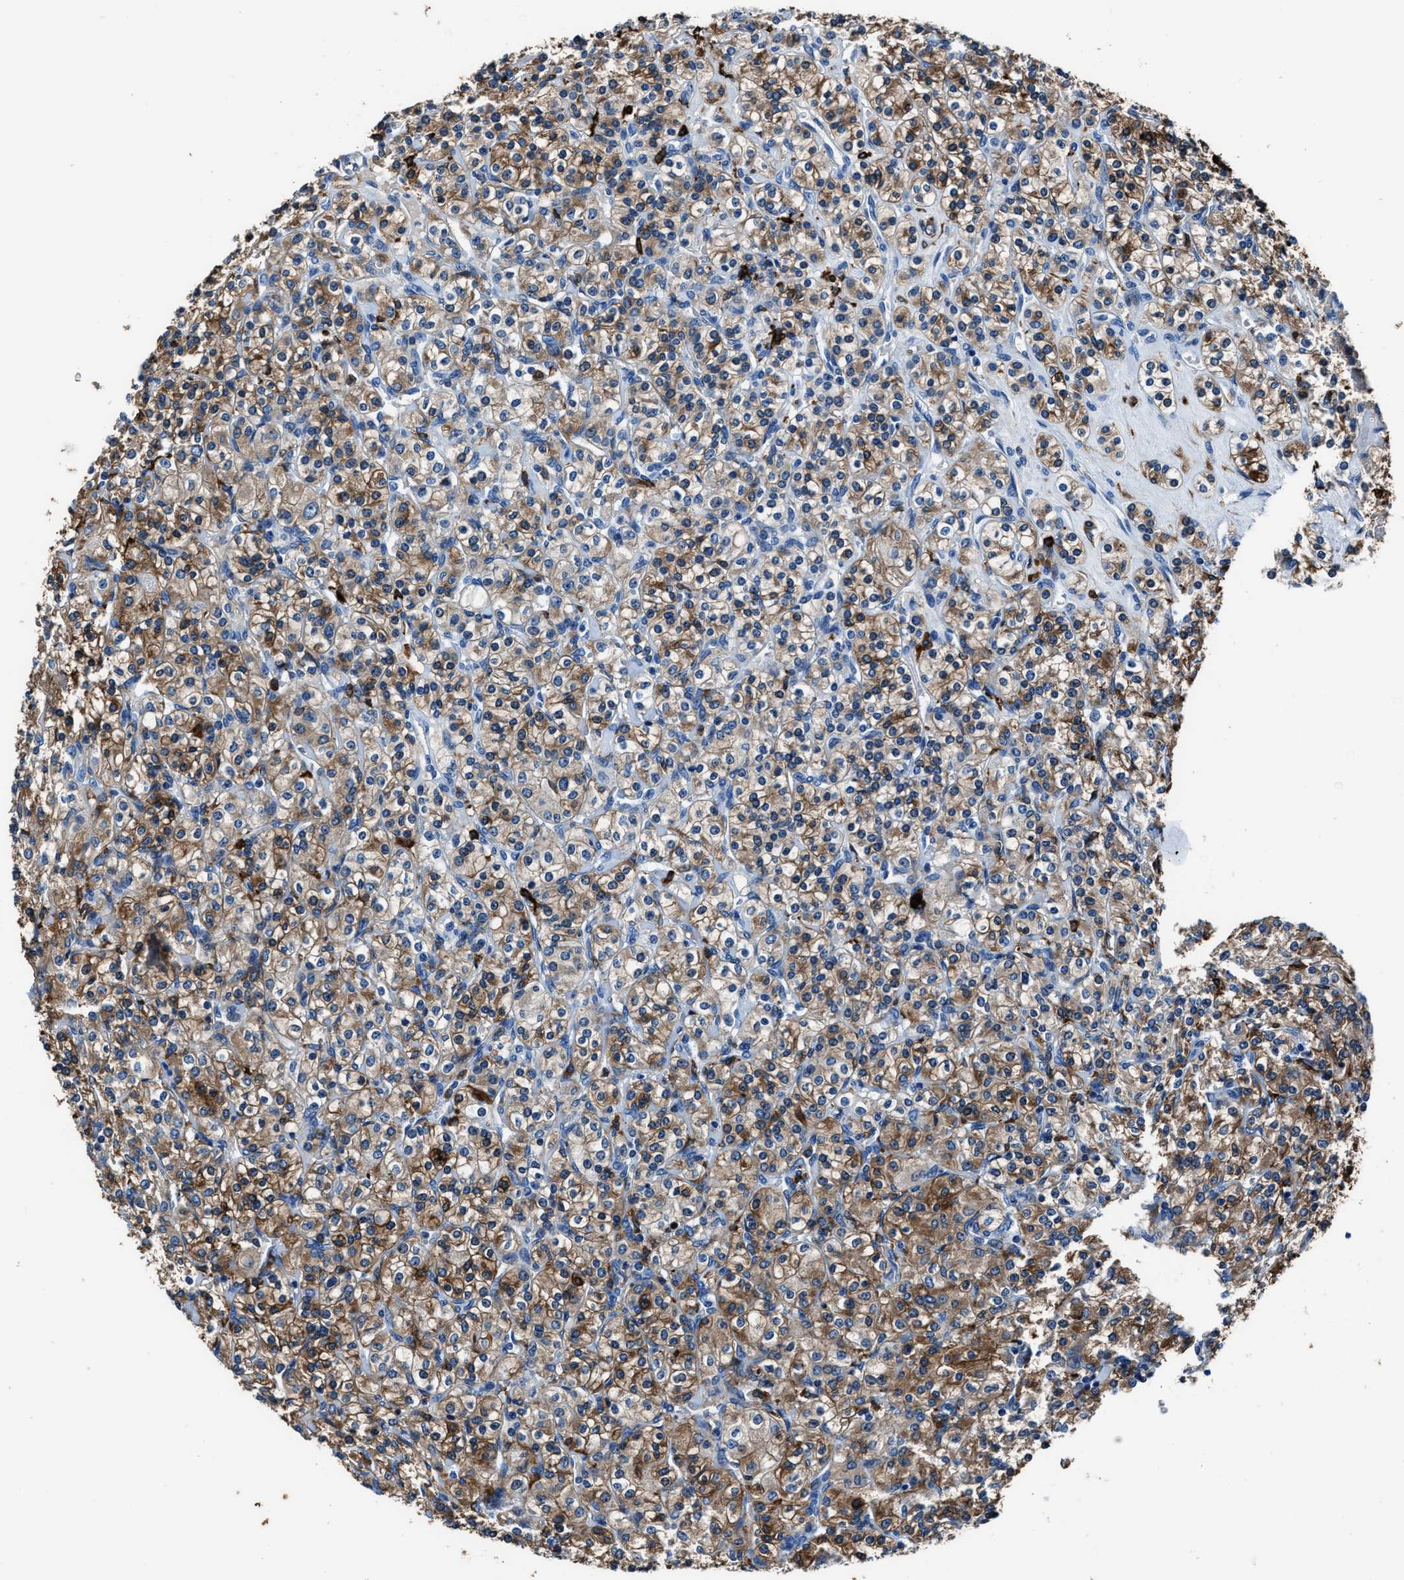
{"staining": {"intensity": "moderate", "quantity": ">75%", "location": "cytoplasmic/membranous"}, "tissue": "renal cancer", "cell_type": "Tumor cells", "image_type": "cancer", "snomed": [{"axis": "morphology", "description": "Adenocarcinoma, NOS"}, {"axis": "topography", "description": "Kidney"}], "caption": "Brown immunohistochemical staining in human renal cancer (adenocarcinoma) reveals moderate cytoplasmic/membranous expression in approximately >75% of tumor cells.", "gene": "FTL", "patient": {"sex": "male", "age": 77}}